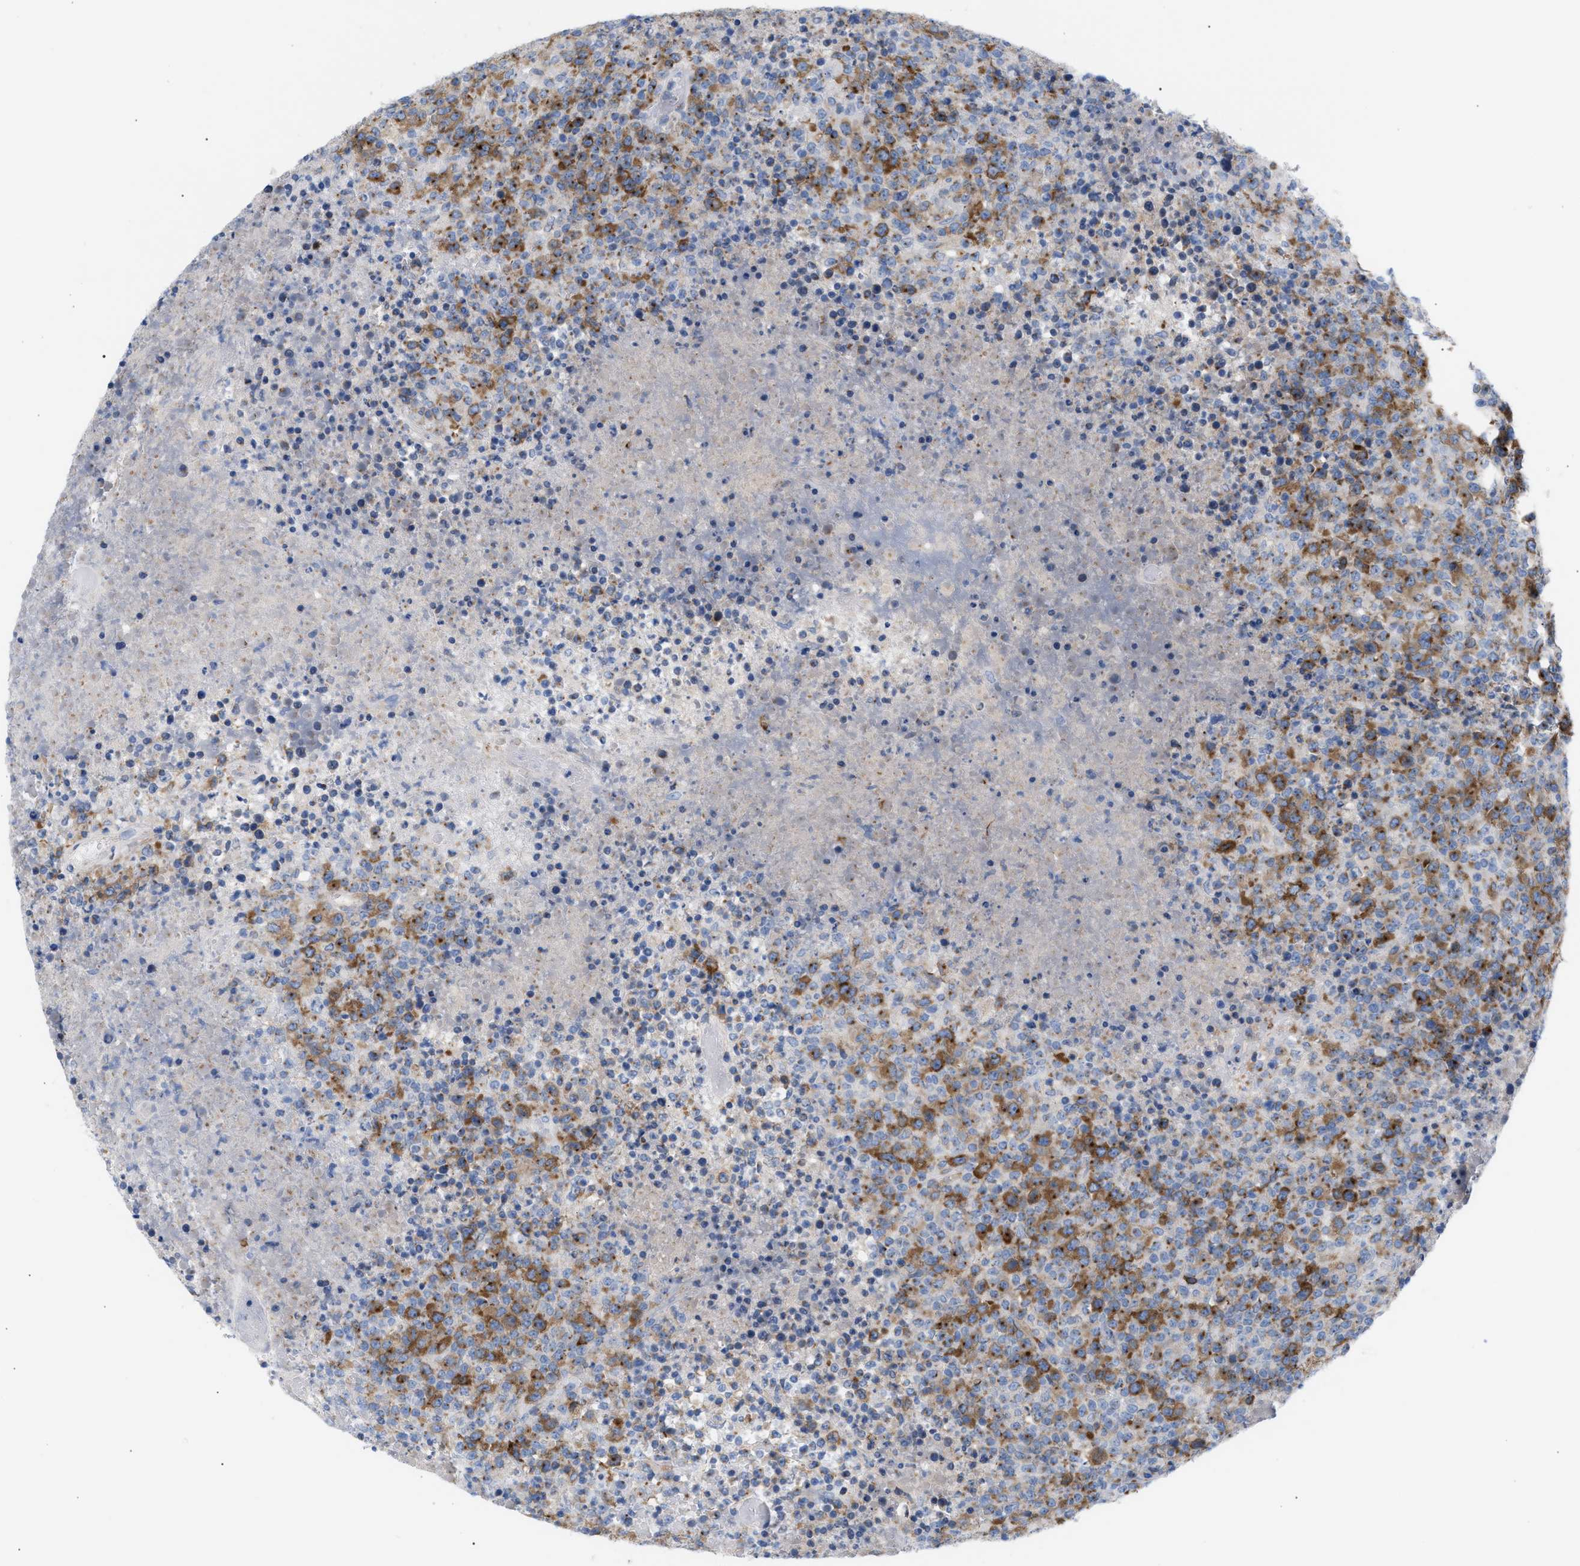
{"staining": {"intensity": "strong", "quantity": "25%-75%", "location": "cytoplasmic/membranous"}, "tissue": "lymphoma", "cell_type": "Tumor cells", "image_type": "cancer", "snomed": [{"axis": "morphology", "description": "Malignant lymphoma, non-Hodgkin's type, High grade"}, {"axis": "topography", "description": "Lymph node"}], "caption": "Immunohistochemistry (IHC) of human lymphoma shows high levels of strong cytoplasmic/membranous staining in approximately 25%-75% of tumor cells. (Brightfield microscopy of DAB IHC at high magnification).", "gene": "TACC3", "patient": {"sex": "male", "age": 13}}